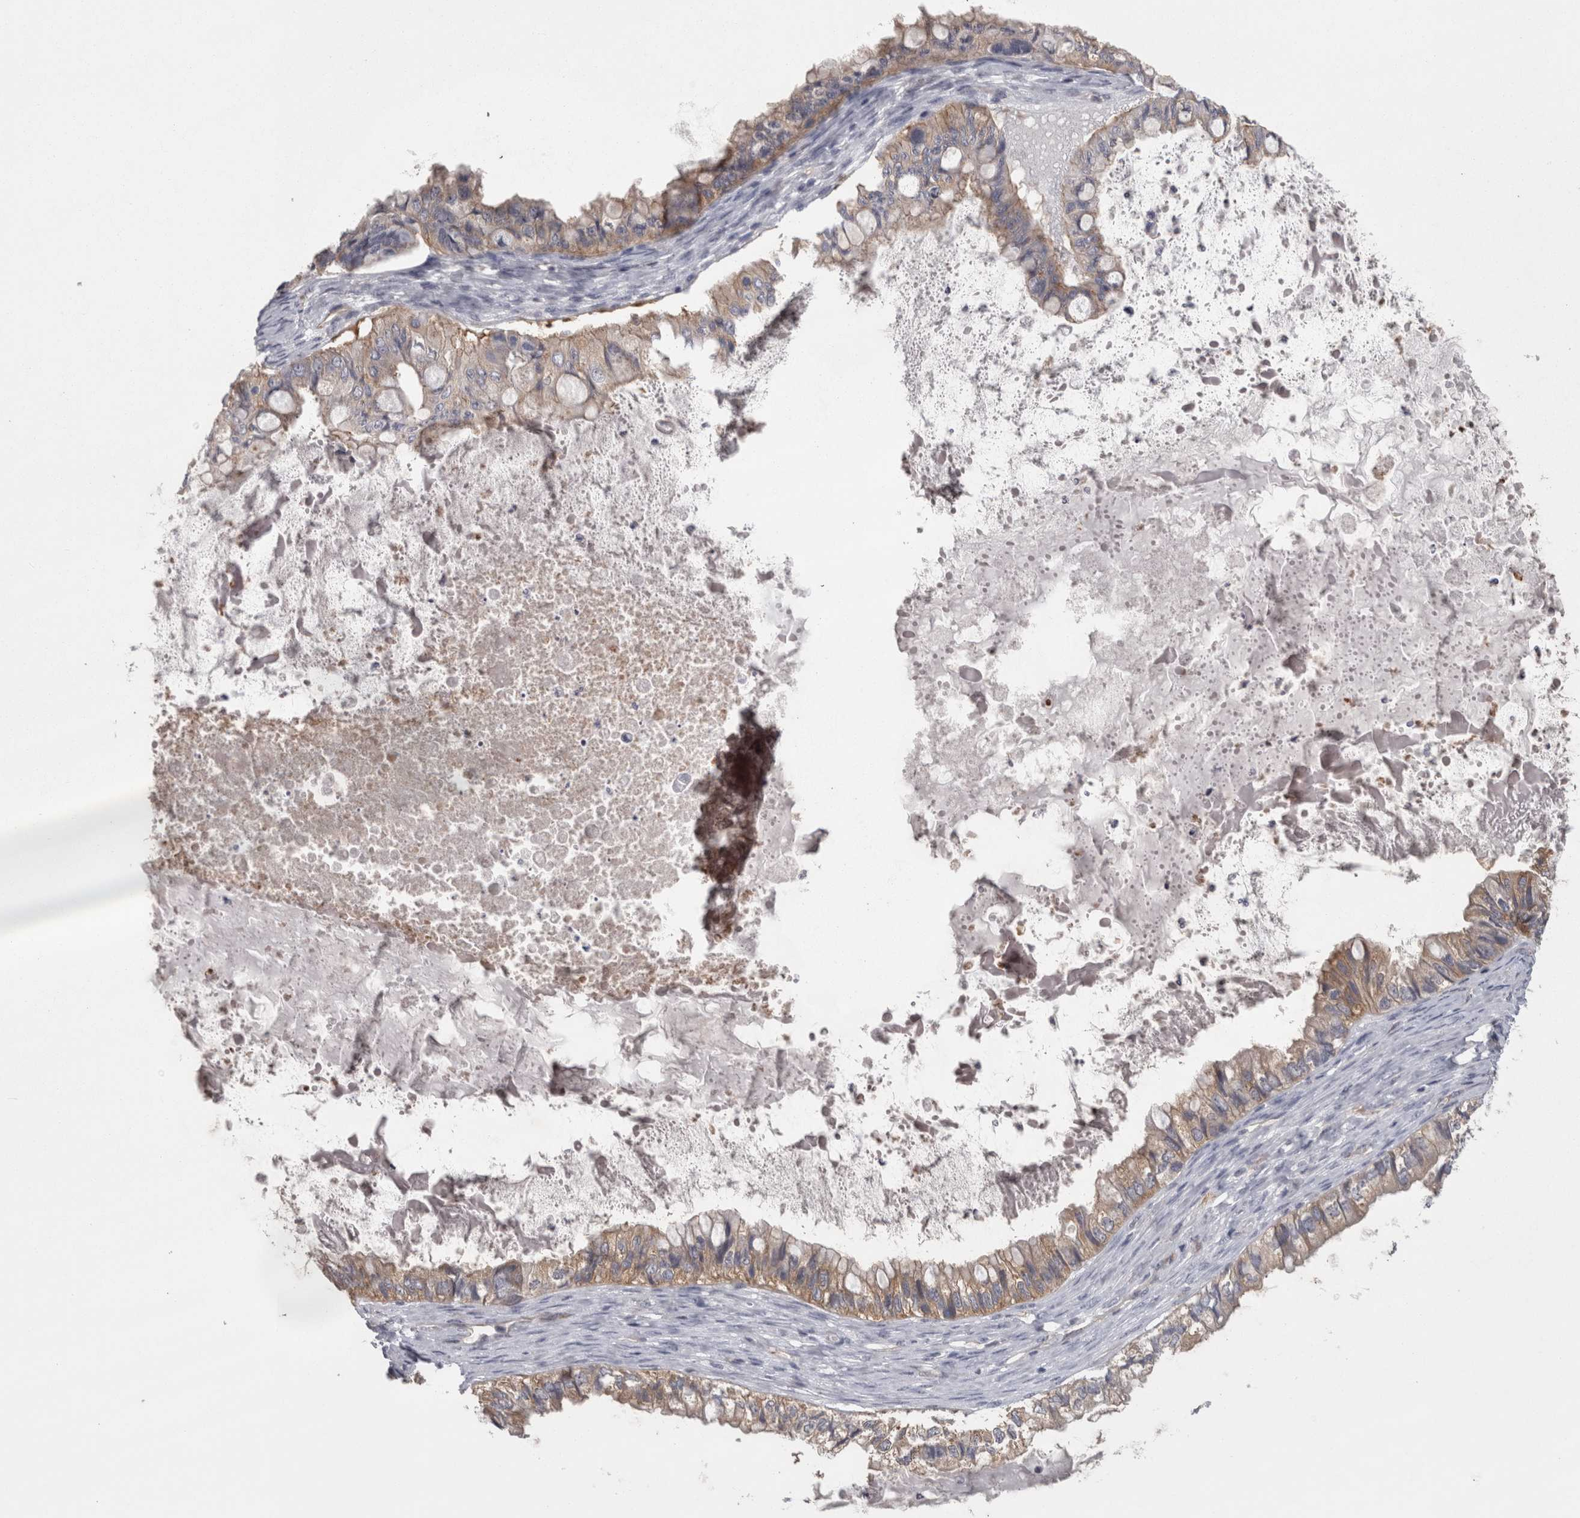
{"staining": {"intensity": "weak", "quantity": "25%-75%", "location": "cytoplasmic/membranous"}, "tissue": "ovarian cancer", "cell_type": "Tumor cells", "image_type": "cancer", "snomed": [{"axis": "morphology", "description": "Cystadenocarcinoma, mucinous, NOS"}, {"axis": "topography", "description": "Ovary"}], "caption": "Mucinous cystadenocarcinoma (ovarian) tissue demonstrates weak cytoplasmic/membranous expression in about 25%-75% of tumor cells, visualized by immunohistochemistry.", "gene": "LYZL6", "patient": {"sex": "female", "age": 80}}